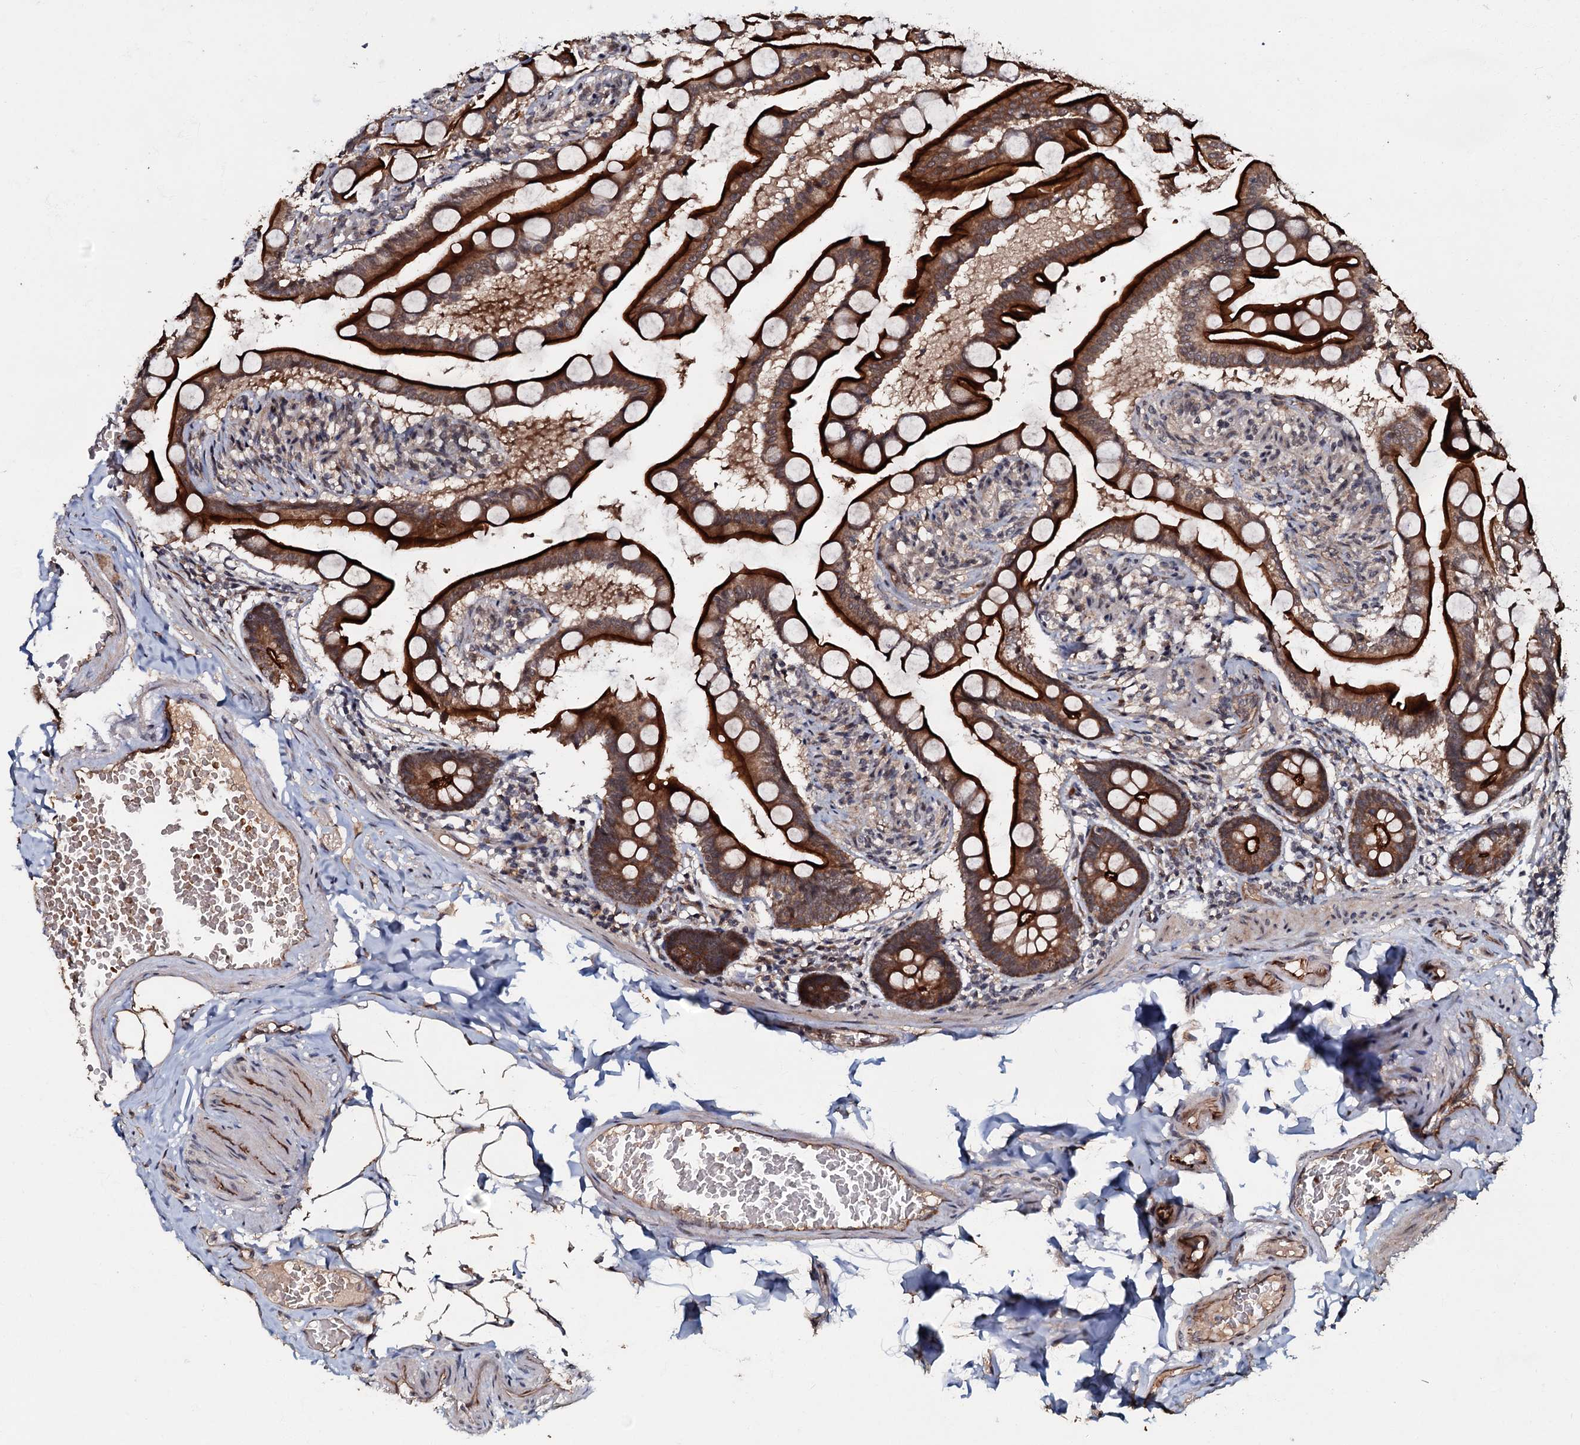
{"staining": {"intensity": "strong", "quantity": ">75%", "location": "cytoplasmic/membranous"}, "tissue": "small intestine", "cell_type": "Glandular cells", "image_type": "normal", "snomed": [{"axis": "morphology", "description": "Normal tissue, NOS"}, {"axis": "topography", "description": "Small intestine"}], "caption": "The histopathology image demonstrates staining of normal small intestine, revealing strong cytoplasmic/membranous protein positivity (brown color) within glandular cells. (Stains: DAB (3,3'-diaminobenzidine) in brown, nuclei in blue, Microscopy: brightfield microscopy at high magnification).", "gene": "MANSC4", "patient": {"sex": "male", "age": 41}}